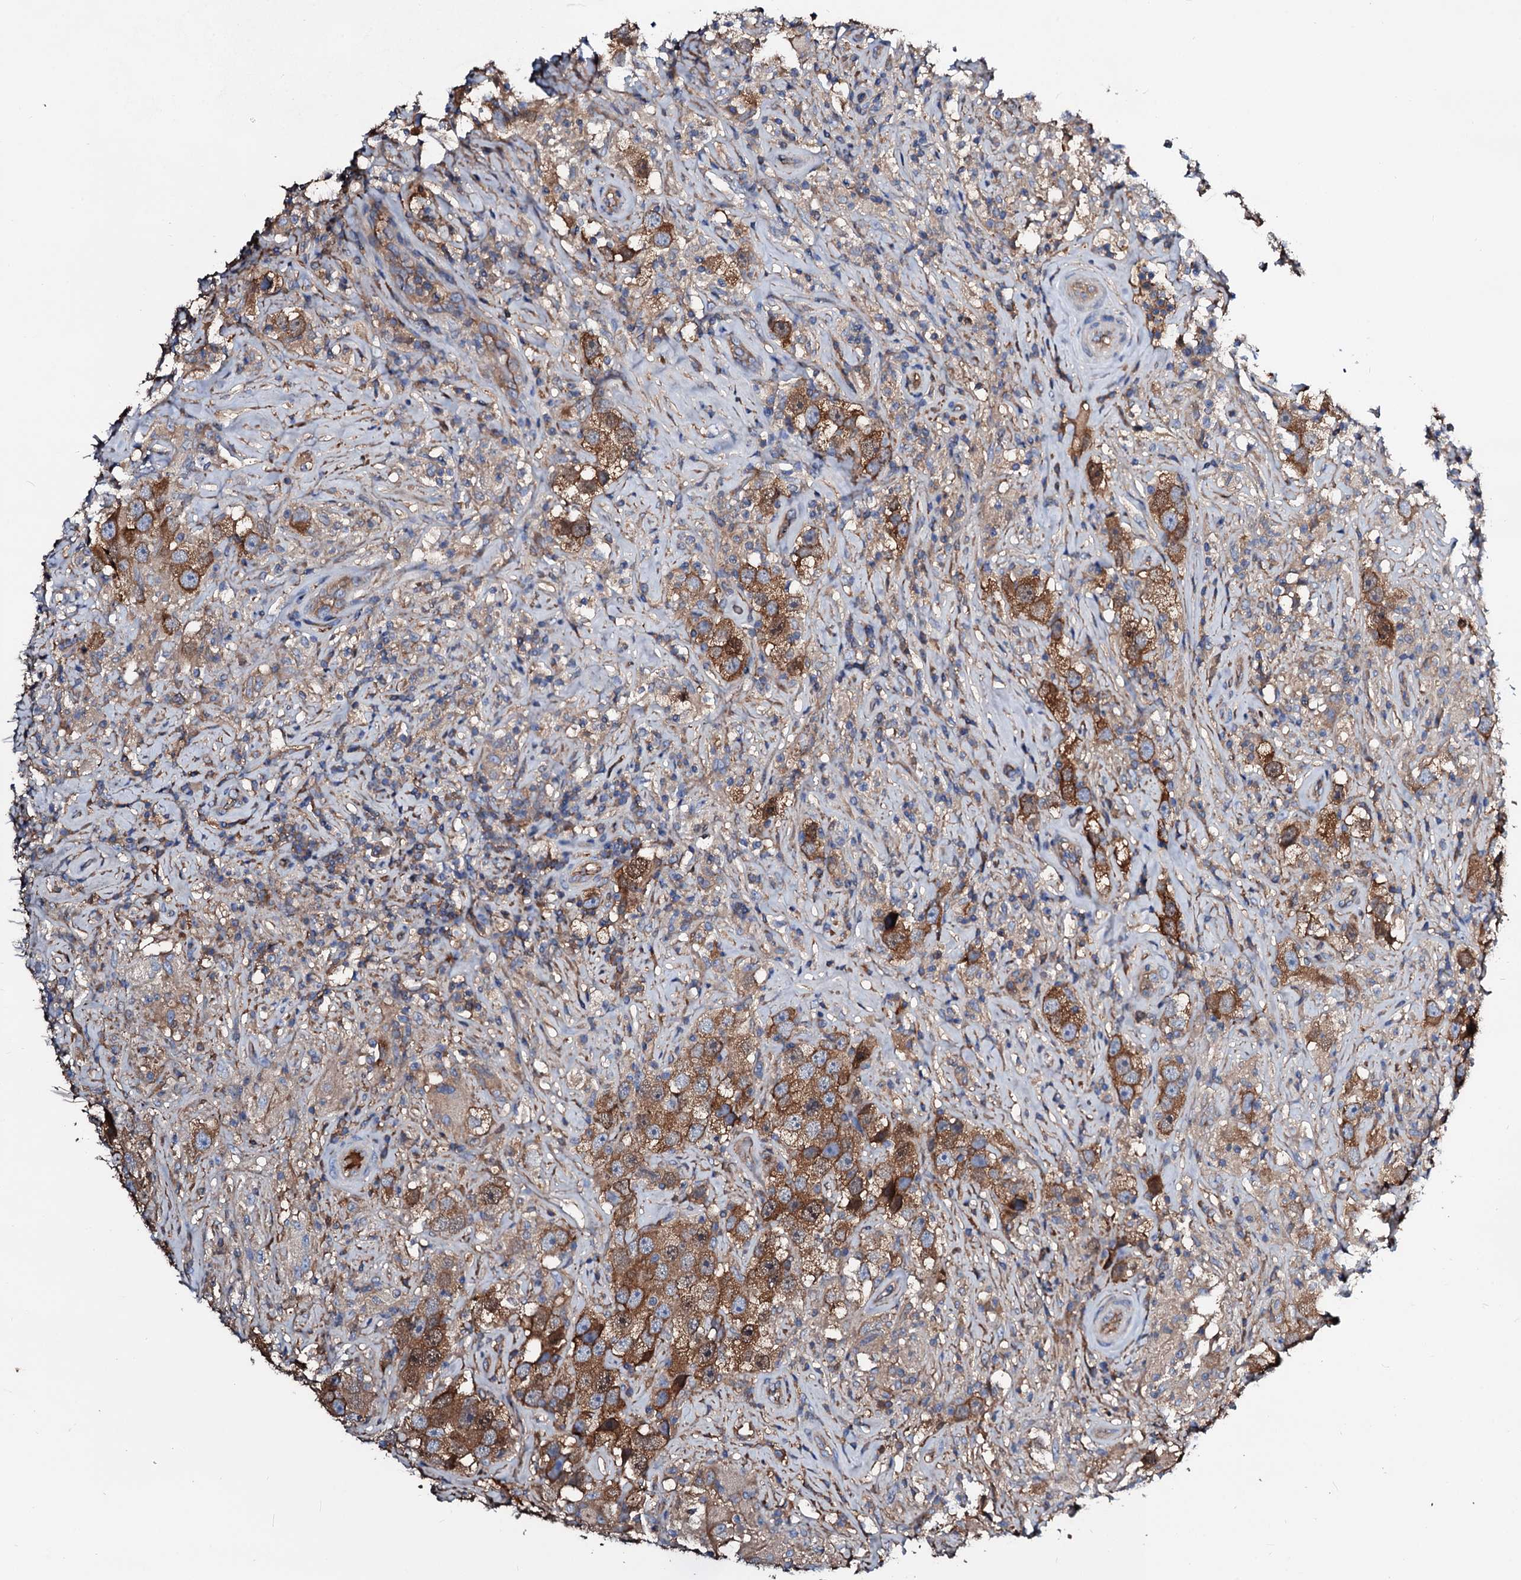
{"staining": {"intensity": "moderate", "quantity": ">75%", "location": "cytoplasmic/membranous"}, "tissue": "testis cancer", "cell_type": "Tumor cells", "image_type": "cancer", "snomed": [{"axis": "morphology", "description": "Seminoma, NOS"}, {"axis": "topography", "description": "Testis"}], "caption": "Immunohistochemistry (IHC) photomicrograph of neoplastic tissue: human testis seminoma stained using IHC shows medium levels of moderate protein expression localized specifically in the cytoplasmic/membranous of tumor cells, appearing as a cytoplasmic/membranous brown color.", "gene": "CSKMT", "patient": {"sex": "male", "age": 49}}